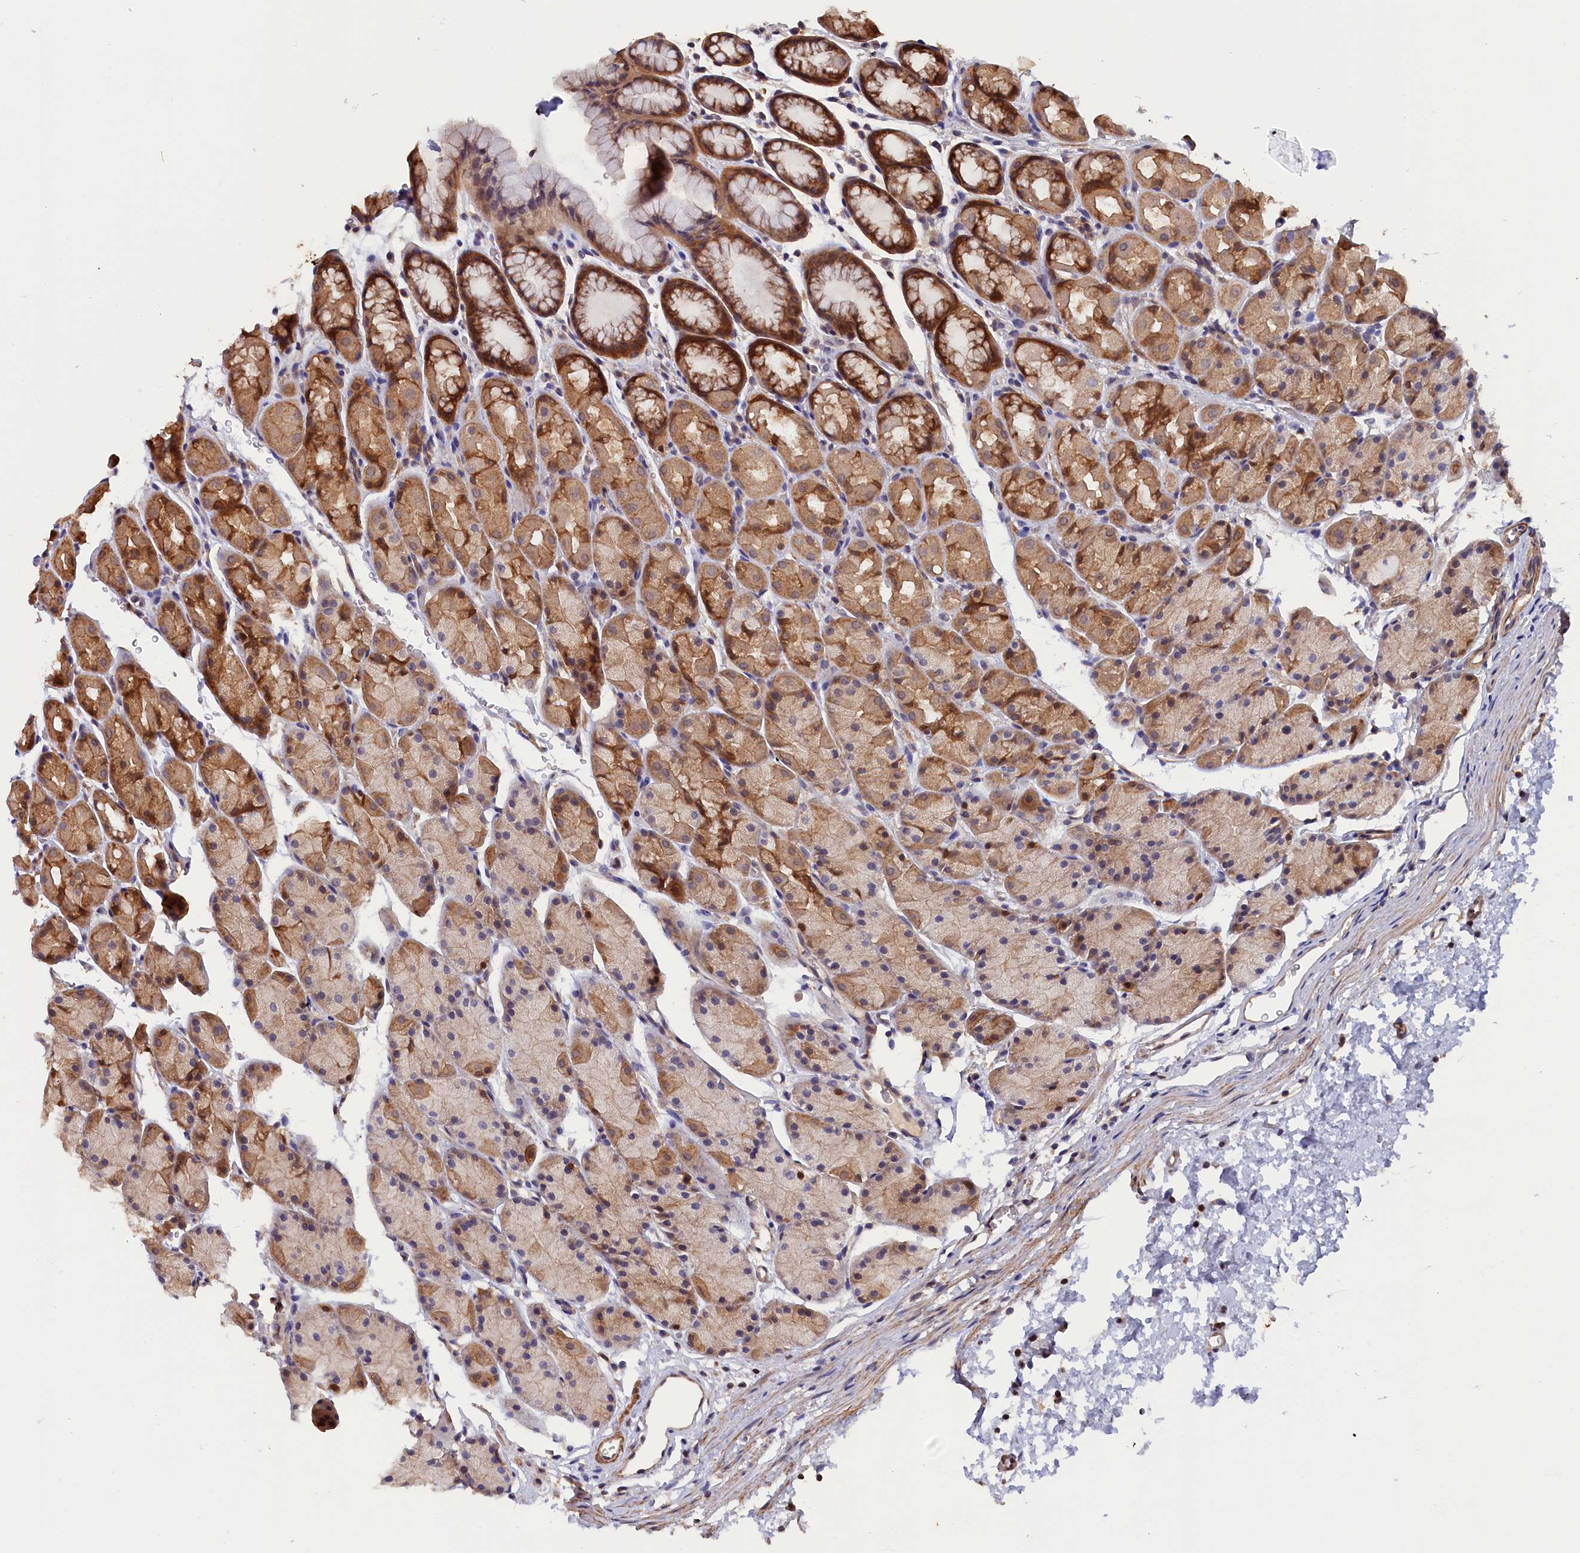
{"staining": {"intensity": "strong", "quantity": "25%-75%", "location": "cytoplasmic/membranous,nuclear"}, "tissue": "stomach", "cell_type": "Glandular cells", "image_type": "normal", "snomed": [{"axis": "morphology", "description": "Normal tissue, NOS"}, {"axis": "topography", "description": "Stomach, upper"}, {"axis": "topography", "description": "Stomach"}], "caption": "Immunohistochemical staining of unremarkable human stomach shows high levels of strong cytoplasmic/membranous,nuclear staining in about 25%-75% of glandular cells.", "gene": "JPT2", "patient": {"sex": "male", "age": 47}}